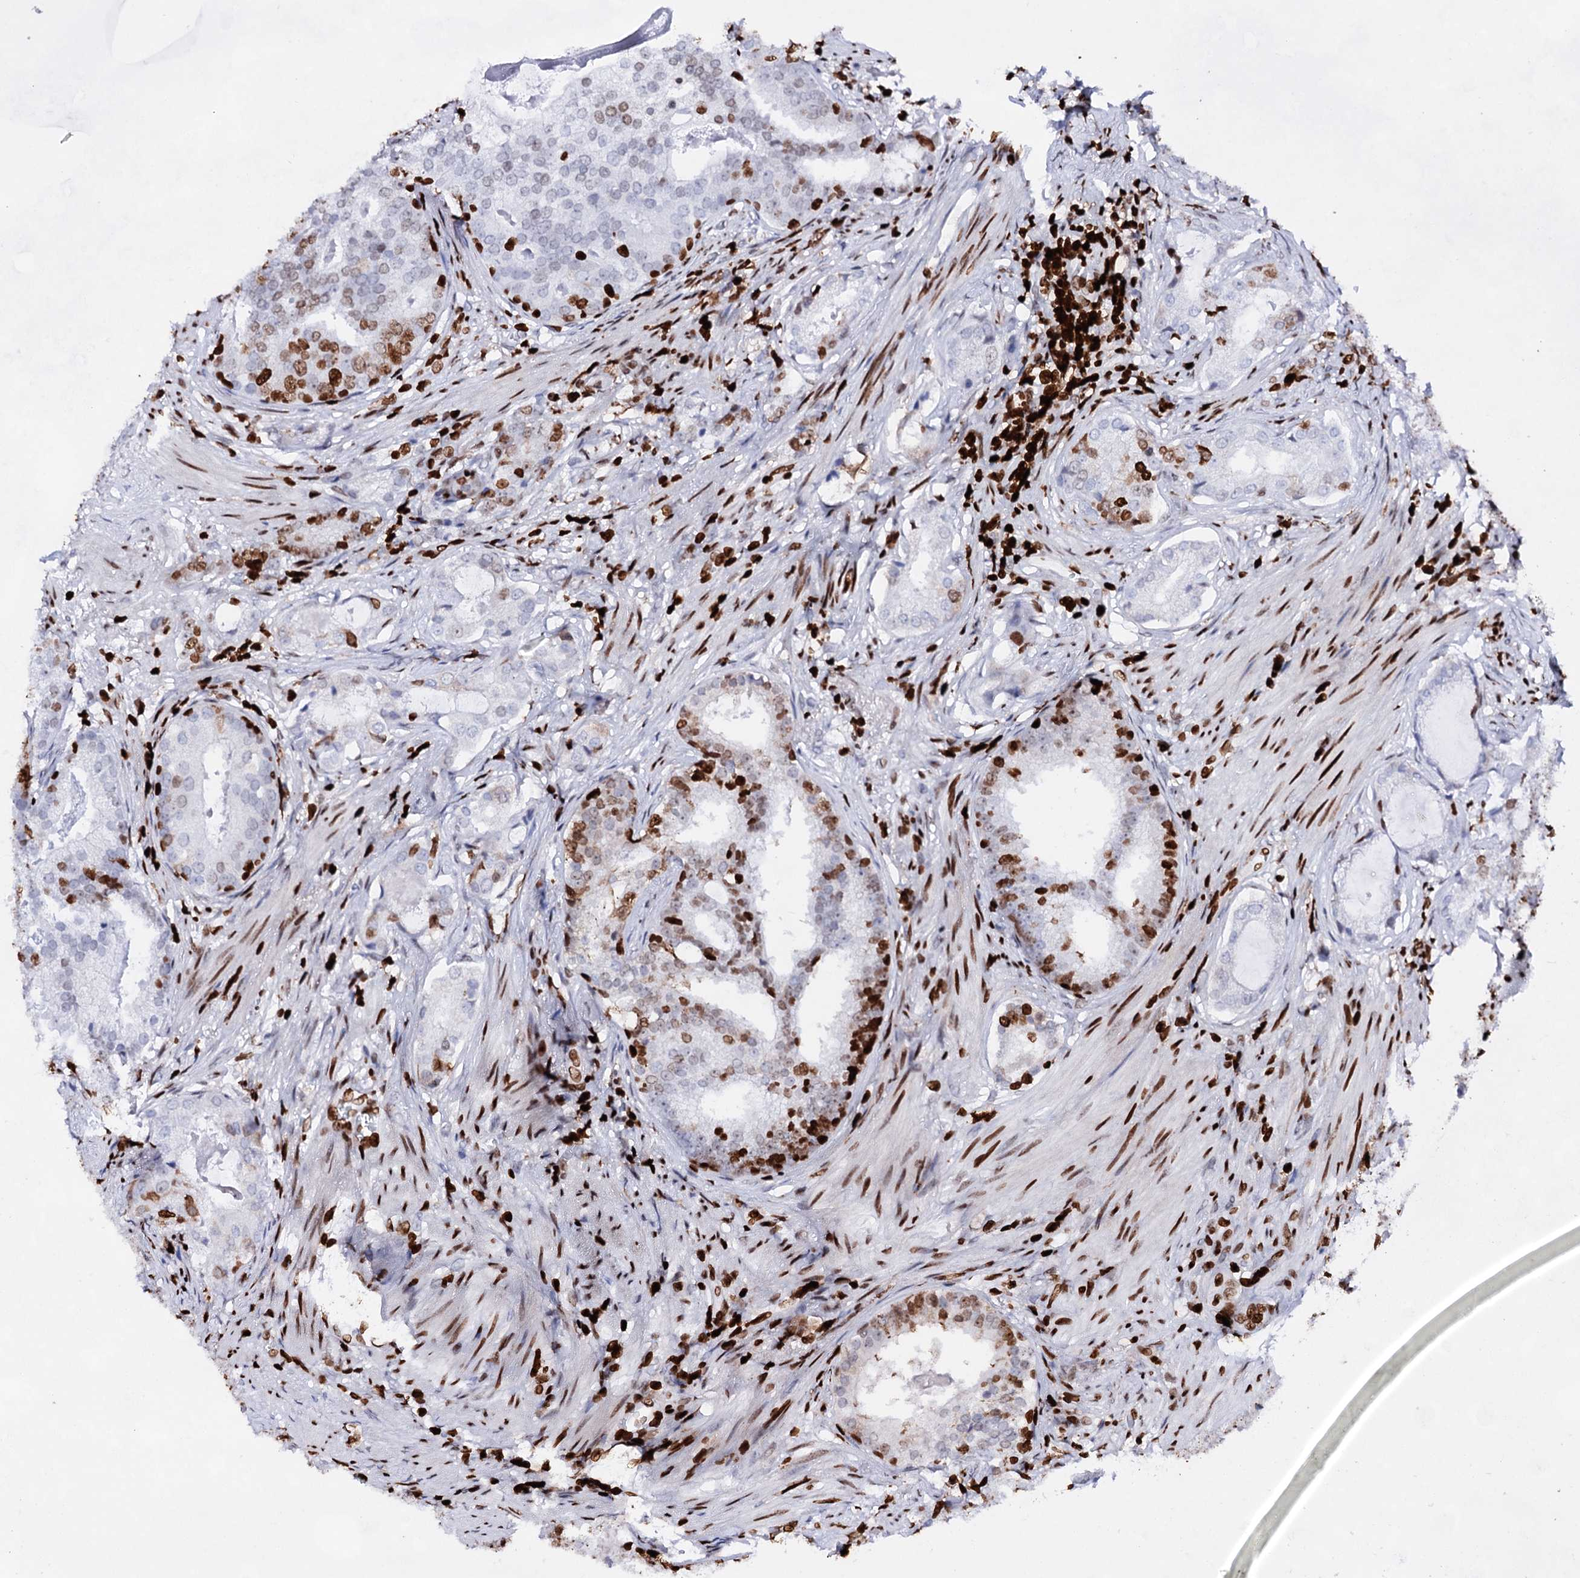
{"staining": {"intensity": "moderate", "quantity": "<25%", "location": "nuclear"}, "tissue": "prostate cancer", "cell_type": "Tumor cells", "image_type": "cancer", "snomed": [{"axis": "morphology", "description": "Adenocarcinoma, Low grade"}, {"axis": "topography", "description": "Prostate"}], "caption": "Protein positivity by immunohistochemistry exhibits moderate nuclear expression in approximately <25% of tumor cells in prostate low-grade adenocarcinoma. The staining was performed using DAB (3,3'-diaminobenzidine), with brown indicating positive protein expression. Nuclei are stained blue with hematoxylin.", "gene": "HMGB2", "patient": {"sex": "male", "age": 71}}